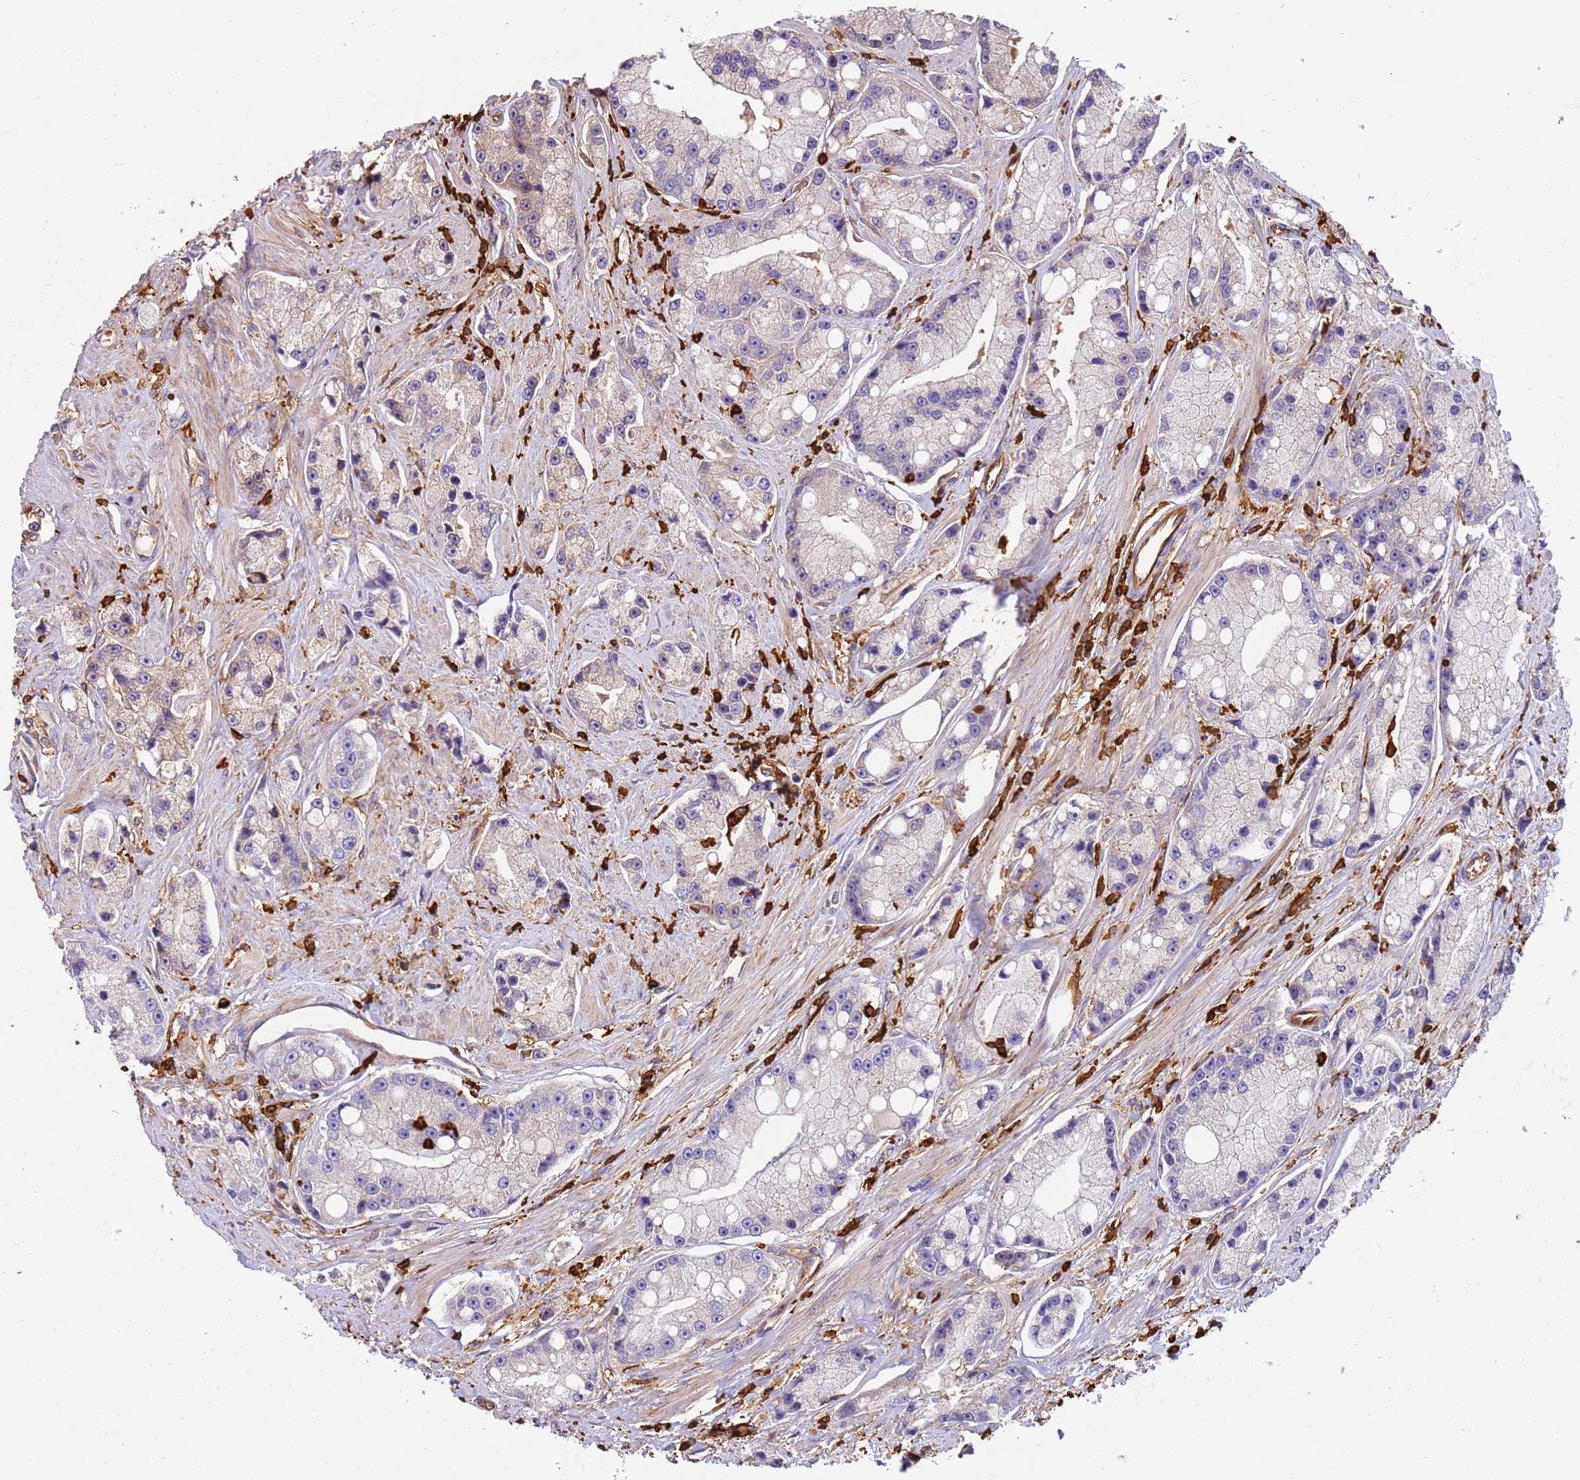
{"staining": {"intensity": "weak", "quantity": "<25%", "location": "cytoplasmic/membranous"}, "tissue": "prostate cancer", "cell_type": "Tumor cells", "image_type": "cancer", "snomed": [{"axis": "morphology", "description": "Adenocarcinoma, High grade"}, {"axis": "topography", "description": "Prostate"}], "caption": "Immunohistochemistry of human prostate cancer reveals no expression in tumor cells.", "gene": "OR6P1", "patient": {"sex": "male", "age": 74}}